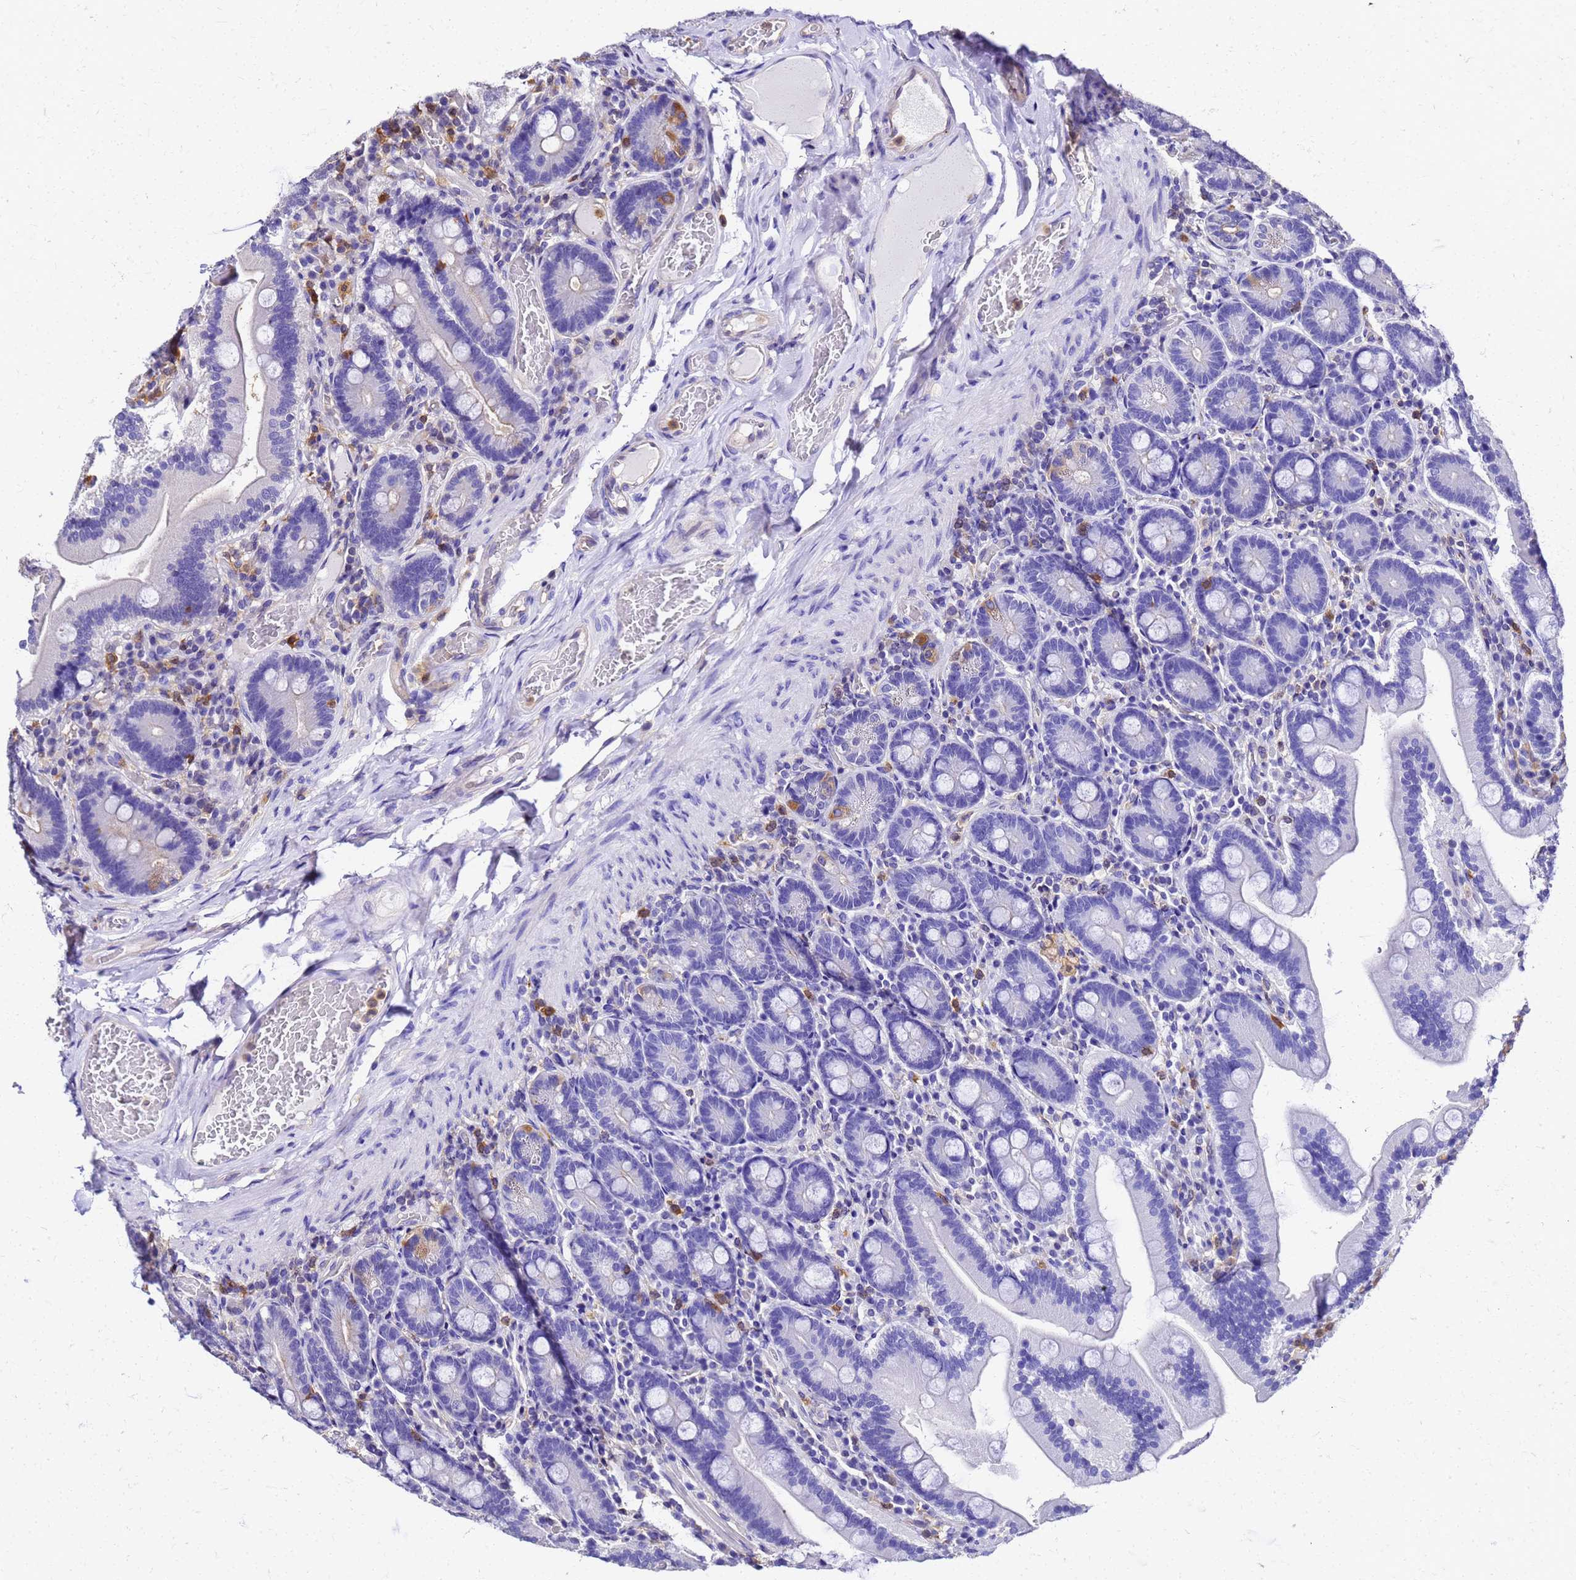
{"staining": {"intensity": "moderate", "quantity": "<25%", "location": "cytoplasmic/membranous"}, "tissue": "duodenum", "cell_type": "Glandular cells", "image_type": "normal", "snomed": [{"axis": "morphology", "description": "Normal tissue, NOS"}, {"axis": "topography", "description": "Duodenum"}], "caption": "Immunohistochemistry (IHC) (DAB) staining of normal duodenum demonstrates moderate cytoplasmic/membranous protein positivity in approximately <25% of glandular cells. (Brightfield microscopy of DAB IHC at high magnification).", "gene": "S100A11", "patient": {"sex": "female", "age": 62}}